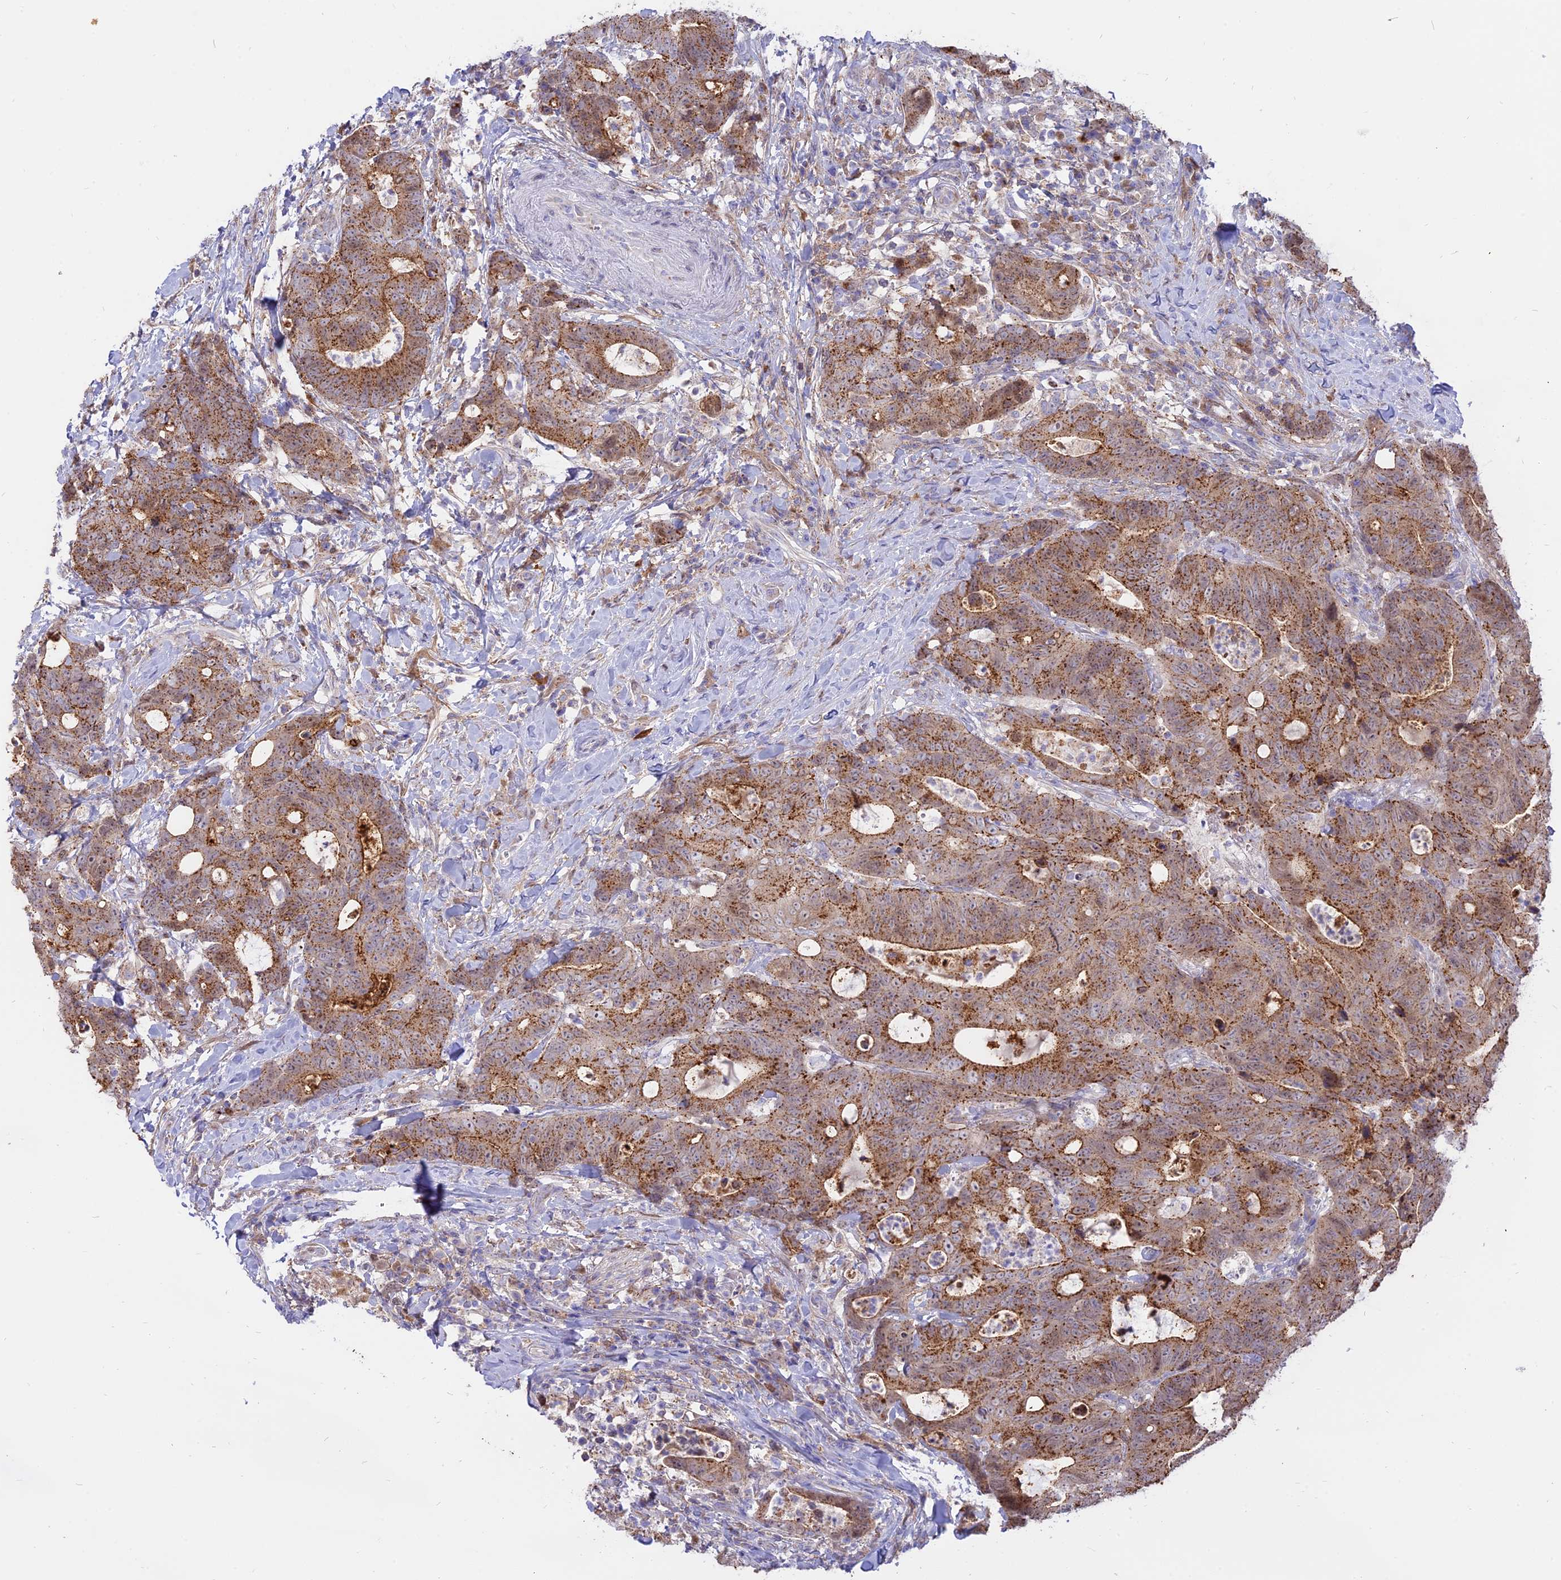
{"staining": {"intensity": "moderate", "quantity": "25%-75%", "location": "cytoplasmic/membranous"}, "tissue": "colorectal cancer", "cell_type": "Tumor cells", "image_type": "cancer", "snomed": [{"axis": "morphology", "description": "Adenocarcinoma, NOS"}, {"axis": "topography", "description": "Colon"}], "caption": "Human colorectal cancer stained with a protein marker exhibits moderate staining in tumor cells.", "gene": "CENPV", "patient": {"sex": "female", "age": 82}}